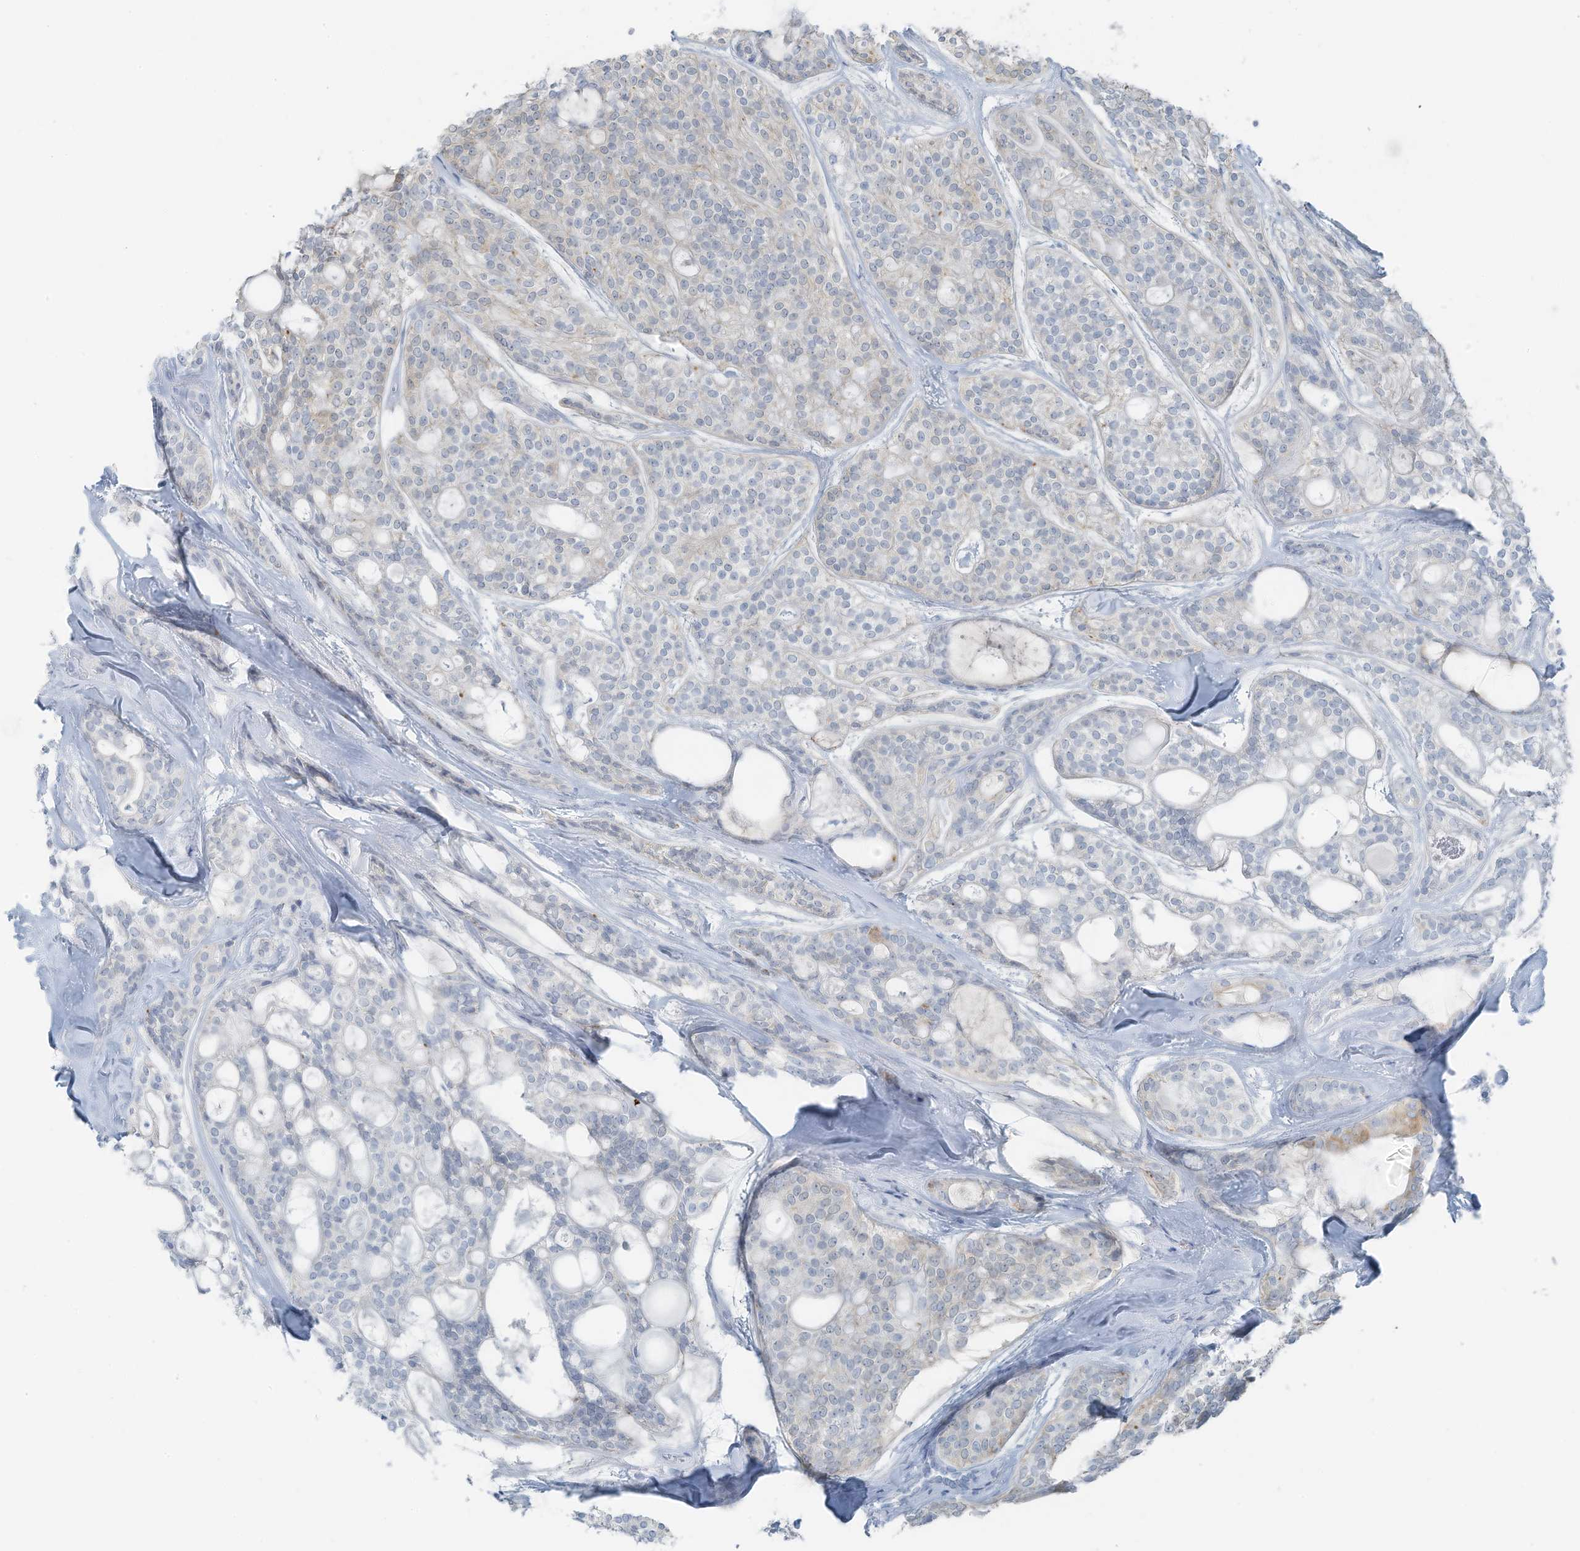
{"staining": {"intensity": "negative", "quantity": "none", "location": "none"}, "tissue": "head and neck cancer", "cell_type": "Tumor cells", "image_type": "cancer", "snomed": [{"axis": "morphology", "description": "Adenocarcinoma, NOS"}, {"axis": "topography", "description": "Head-Neck"}], "caption": "DAB (3,3'-diaminobenzidine) immunohistochemical staining of adenocarcinoma (head and neck) reveals no significant expression in tumor cells.", "gene": "SLC25A43", "patient": {"sex": "male", "age": 66}}